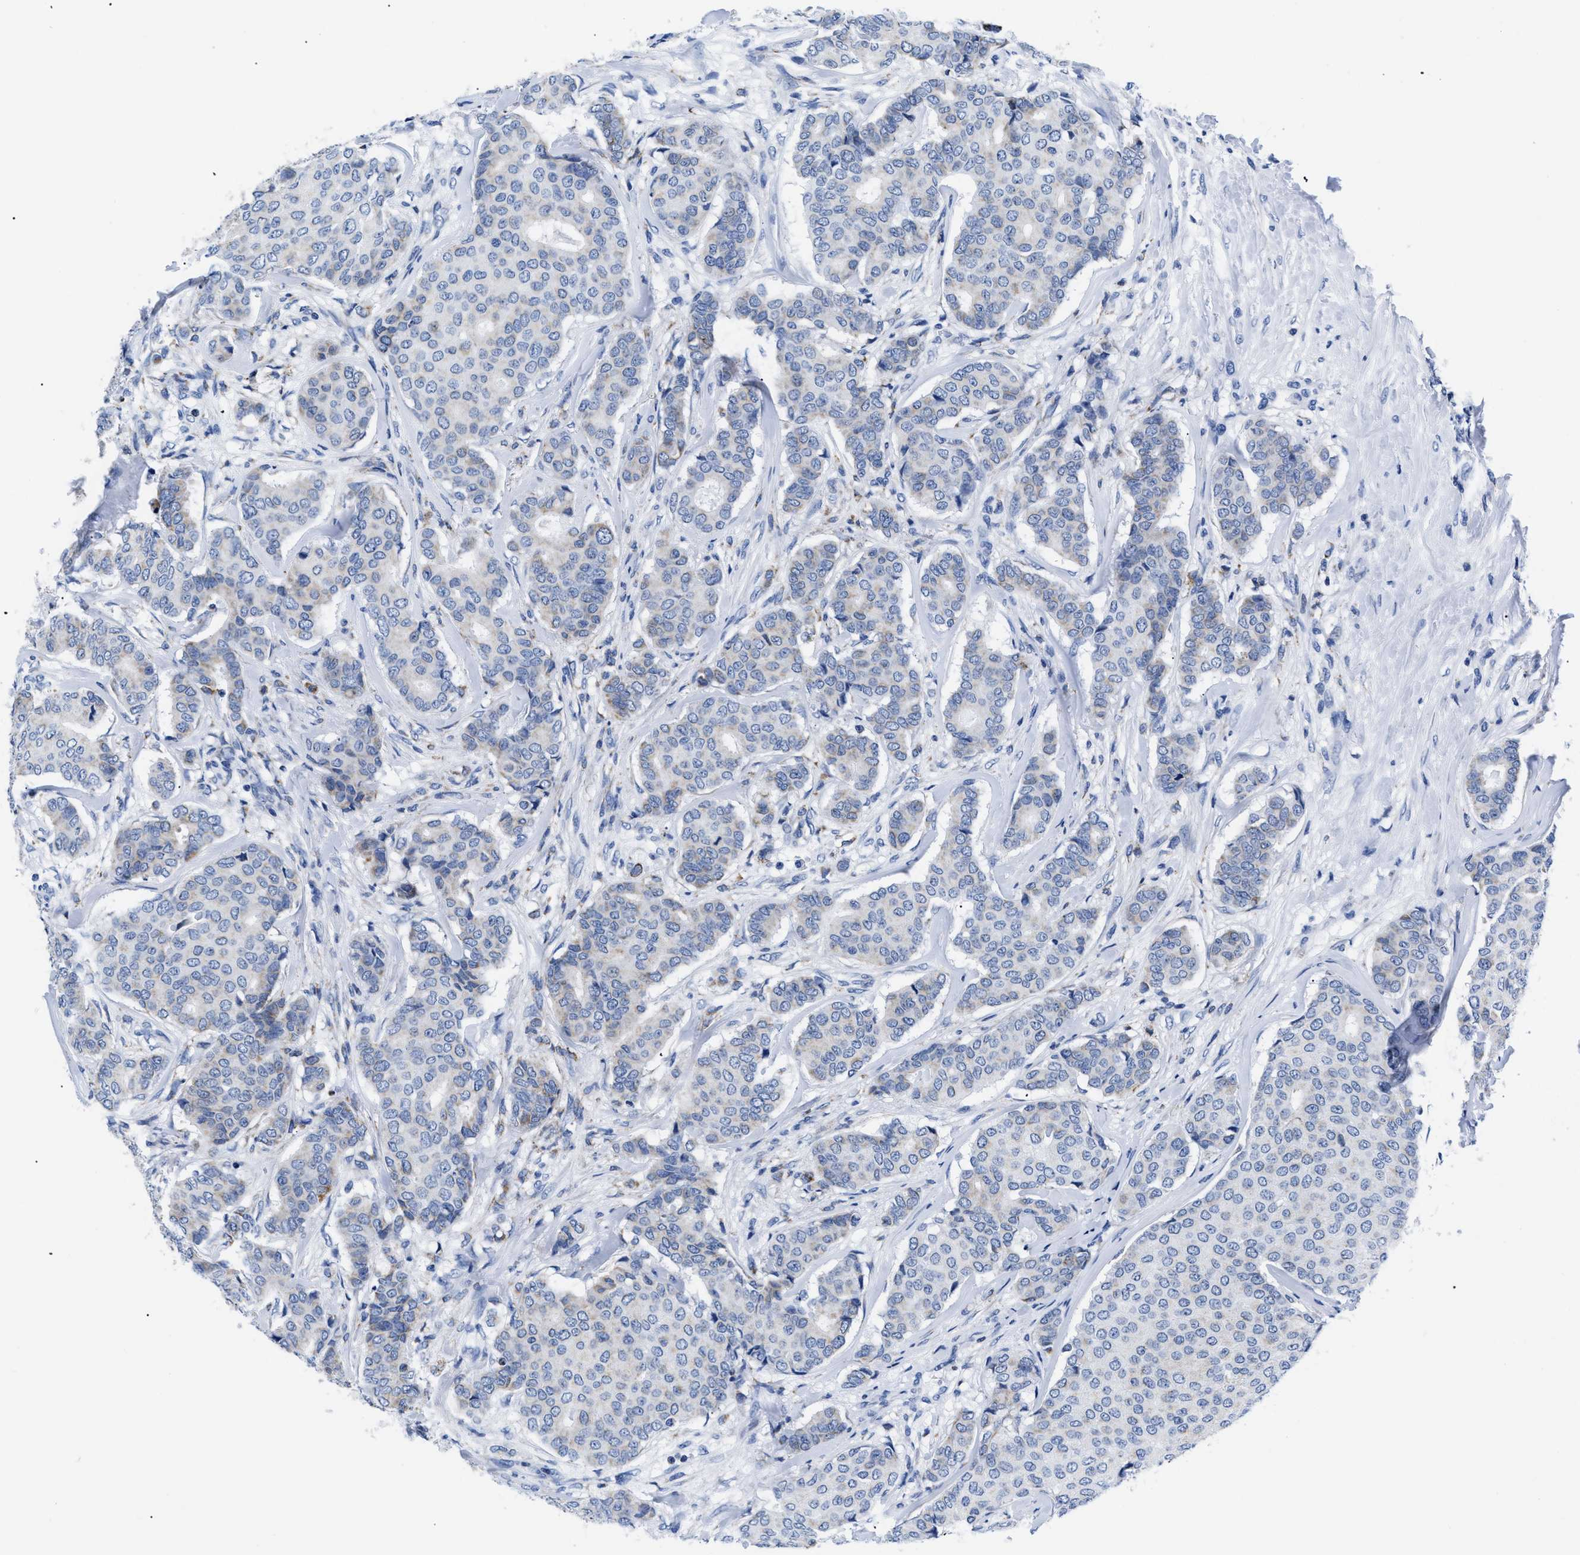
{"staining": {"intensity": "negative", "quantity": "none", "location": "none"}, "tissue": "breast cancer", "cell_type": "Tumor cells", "image_type": "cancer", "snomed": [{"axis": "morphology", "description": "Duct carcinoma"}, {"axis": "topography", "description": "Breast"}], "caption": "Immunohistochemistry of breast cancer displays no expression in tumor cells.", "gene": "GPR149", "patient": {"sex": "female", "age": 75}}